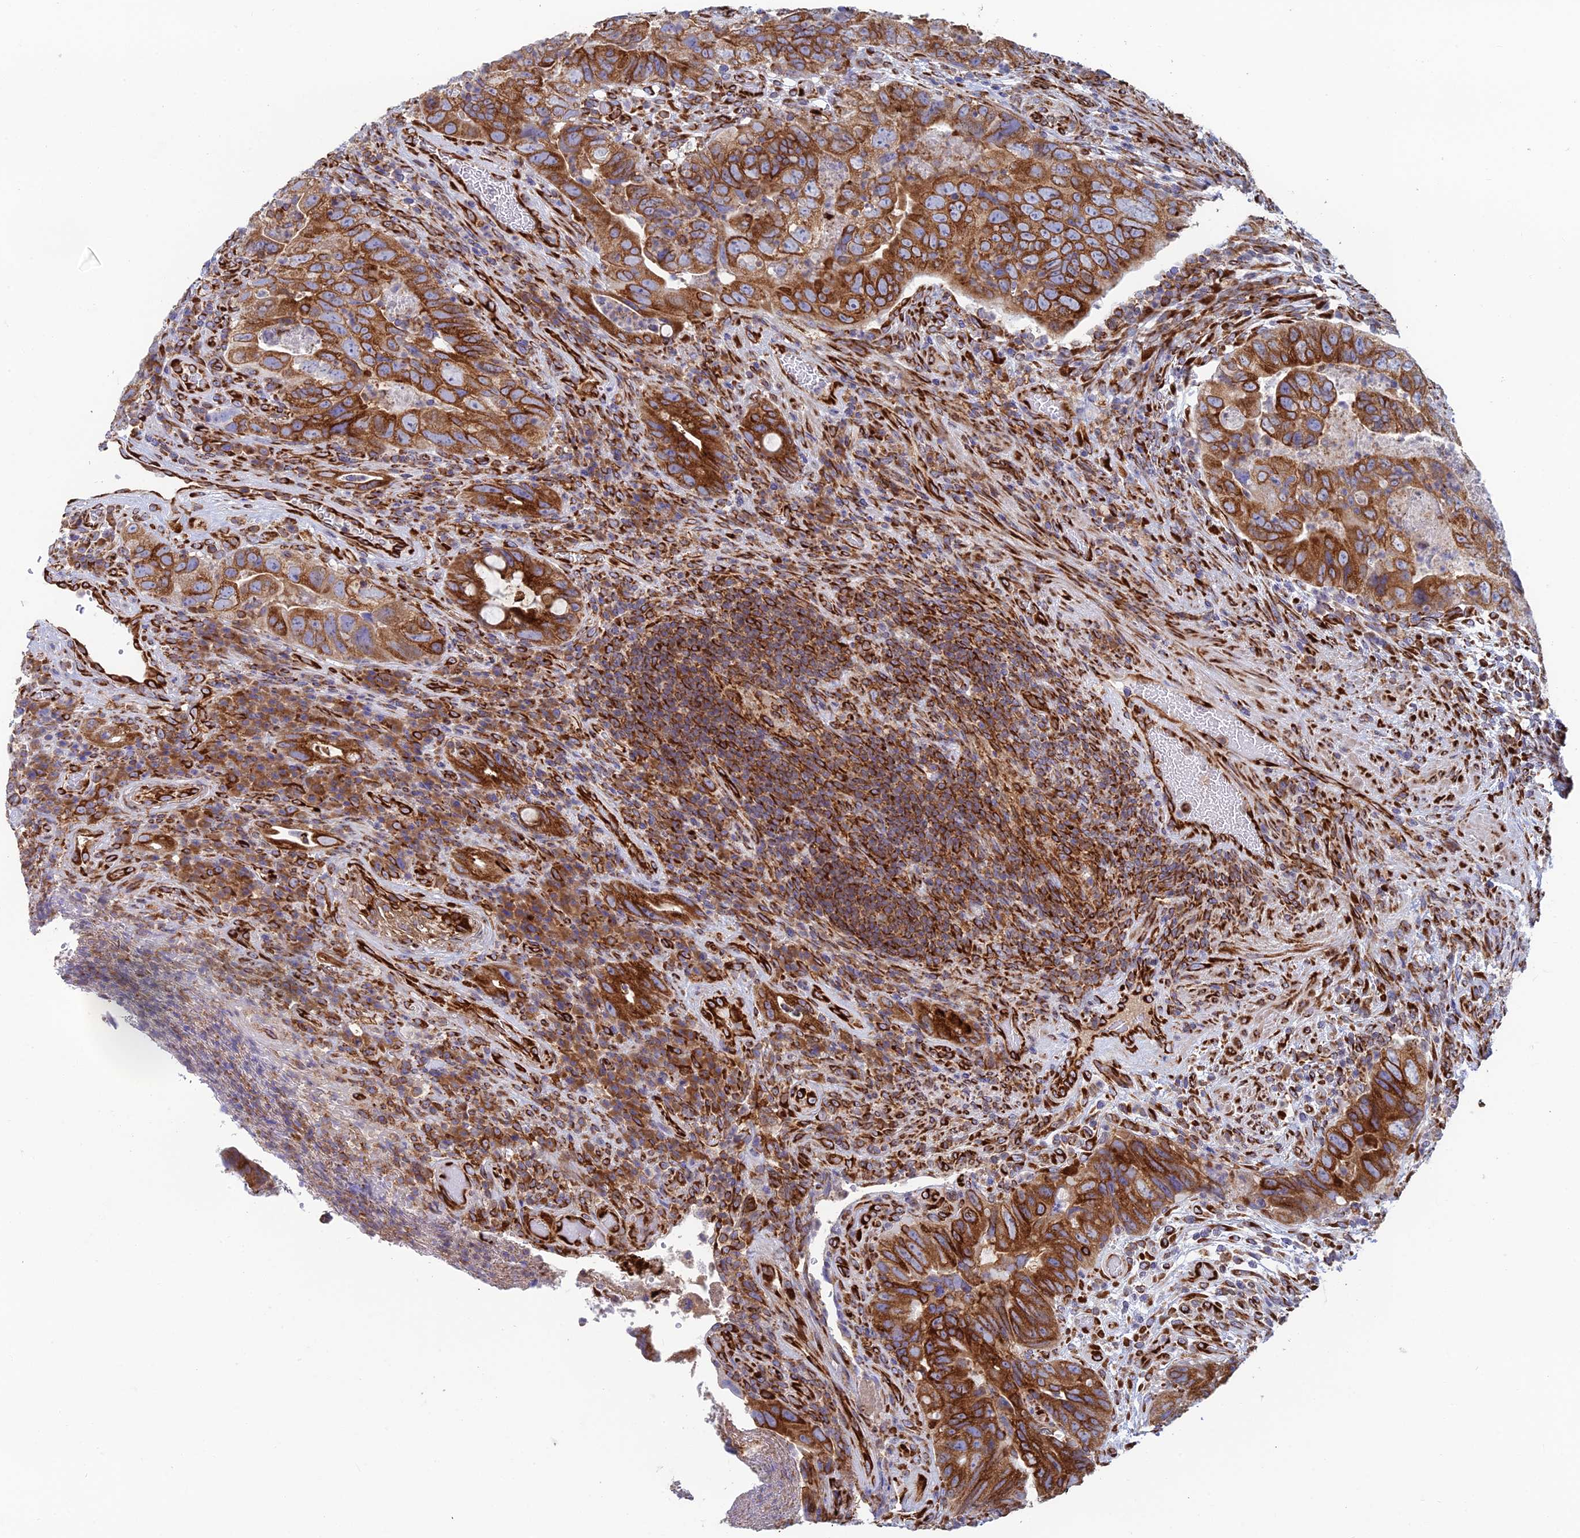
{"staining": {"intensity": "strong", "quantity": ">75%", "location": "cytoplasmic/membranous"}, "tissue": "colorectal cancer", "cell_type": "Tumor cells", "image_type": "cancer", "snomed": [{"axis": "morphology", "description": "Adenocarcinoma, NOS"}, {"axis": "topography", "description": "Rectum"}], "caption": "An image of human adenocarcinoma (colorectal) stained for a protein demonstrates strong cytoplasmic/membranous brown staining in tumor cells.", "gene": "CCDC69", "patient": {"sex": "male", "age": 63}}